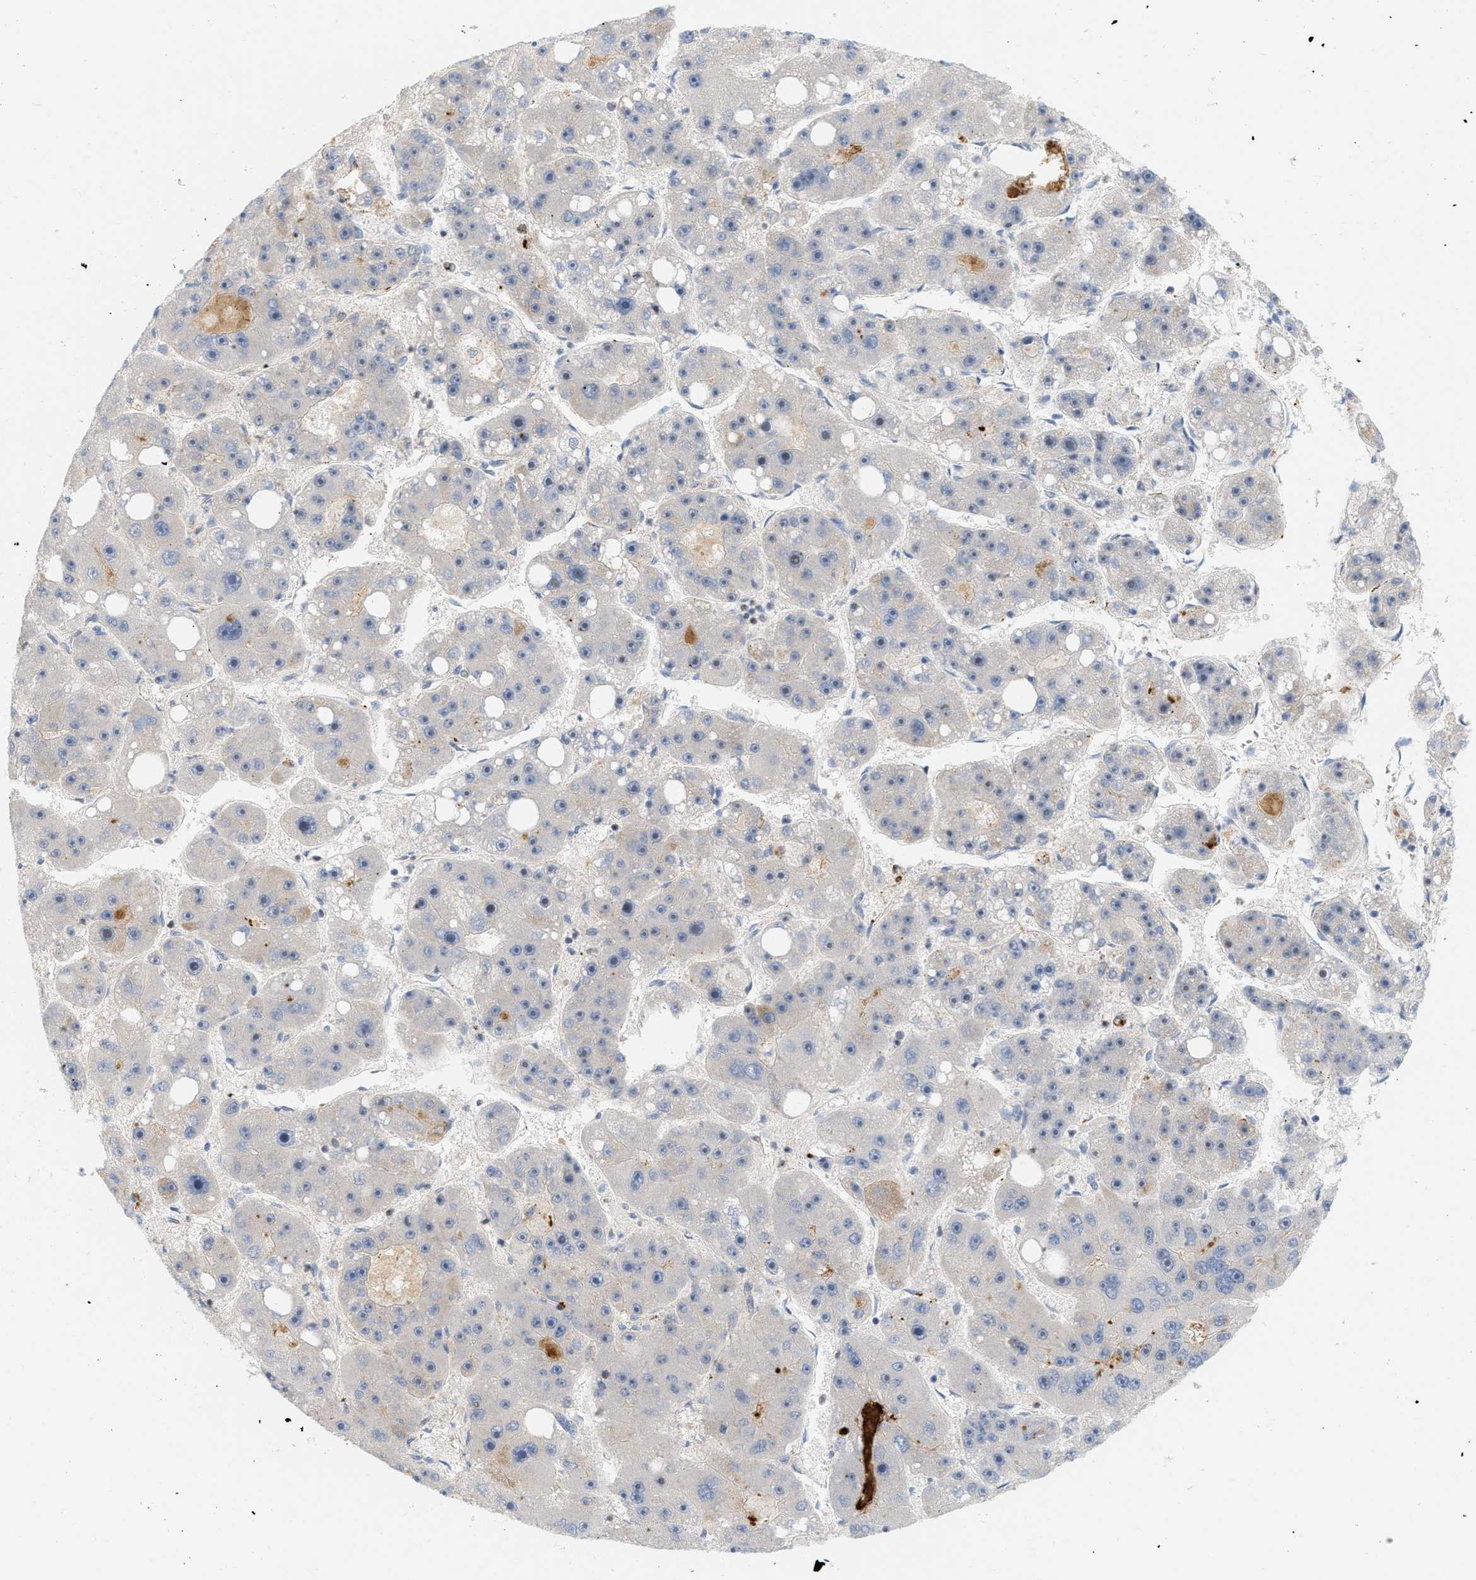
{"staining": {"intensity": "negative", "quantity": "none", "location": "none"}, "tissue": "liver cancer", "cell_type": "Tumor cells", "image_type": "cancer", "snomed": [{"axis": "morphology", "description": "Carcinoma, Hepatocellular, NOS"}, {"axis": "topography", "description": "Liver"}], "caption": "High magnification brightfield microscopy of hepatocellular carcinoma (liver) stained with DAB (3,3'-diaminobenzidine) (brown) and counterstained with hematoxylin (blue): tumor cells show no significant expression.", "gene": "STRN", "patient": {"sex": "female", "age": 61}}